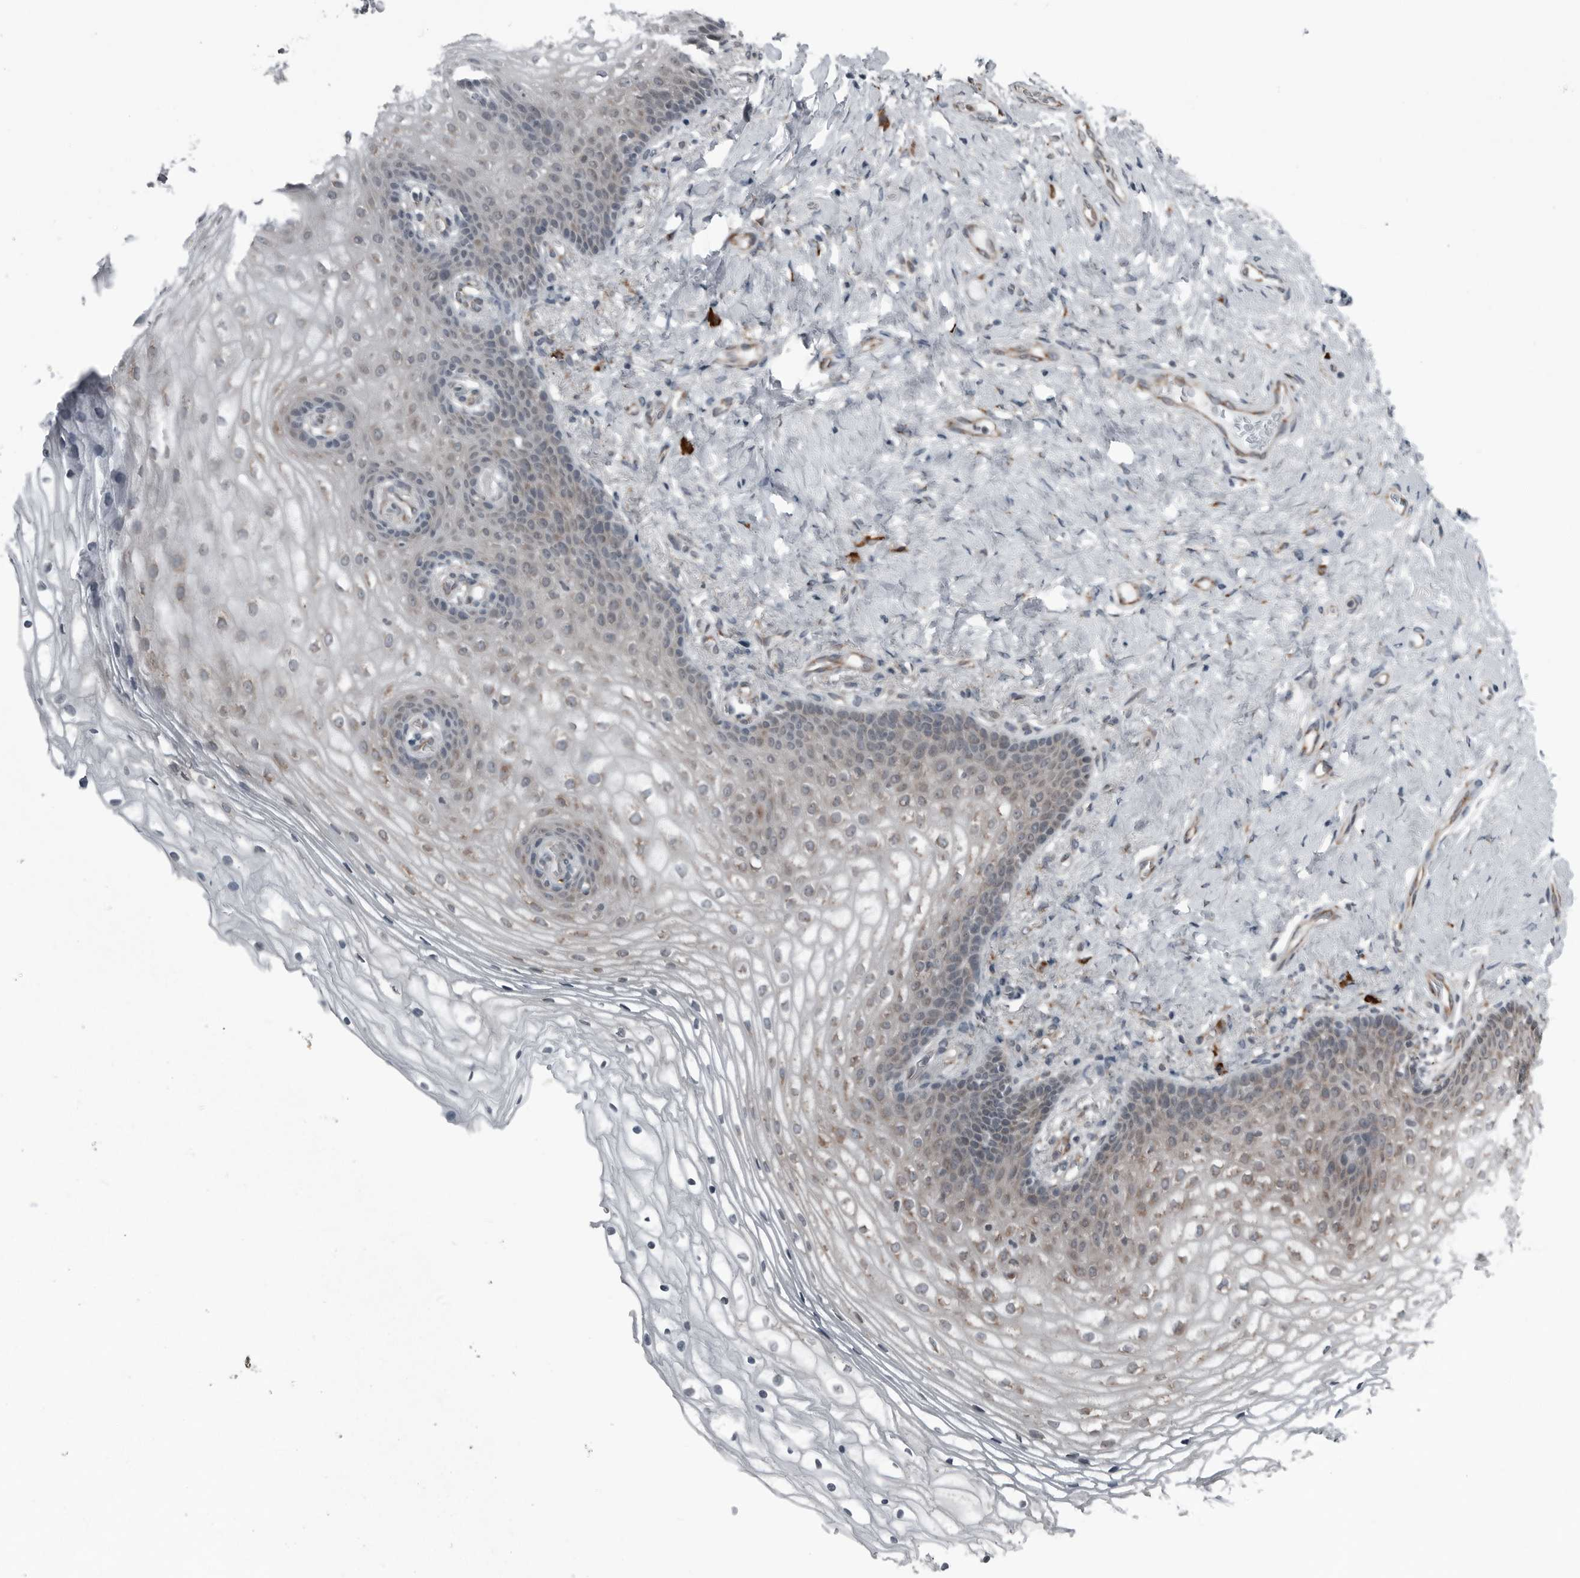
{"staining": {"intensity": "weak", "quantity": "<25%", "location": "cytoplasmic/membranous"}, "tissue": "vagina", "cell_type": "Squamous epithelial cells", "image_type": "normal", "snomed": [{"axis": "morphology", "description": "Normal tissue, NOS"}, {"axis": "topography", "description": "Vagina"}], "caption": "This is a histopathology image of immunohistochemistry staining of benign vagina, which shows no expression in squamous epithelial cells. Brightfield microscopy of immunohistochemistry stained with DAB (3,3'-diaminobenzidine) (brown) and hematoxylin (blue), captured at high magnification.", "gene": "CEP85", "patient": {"sex": "female", "age": 60}}